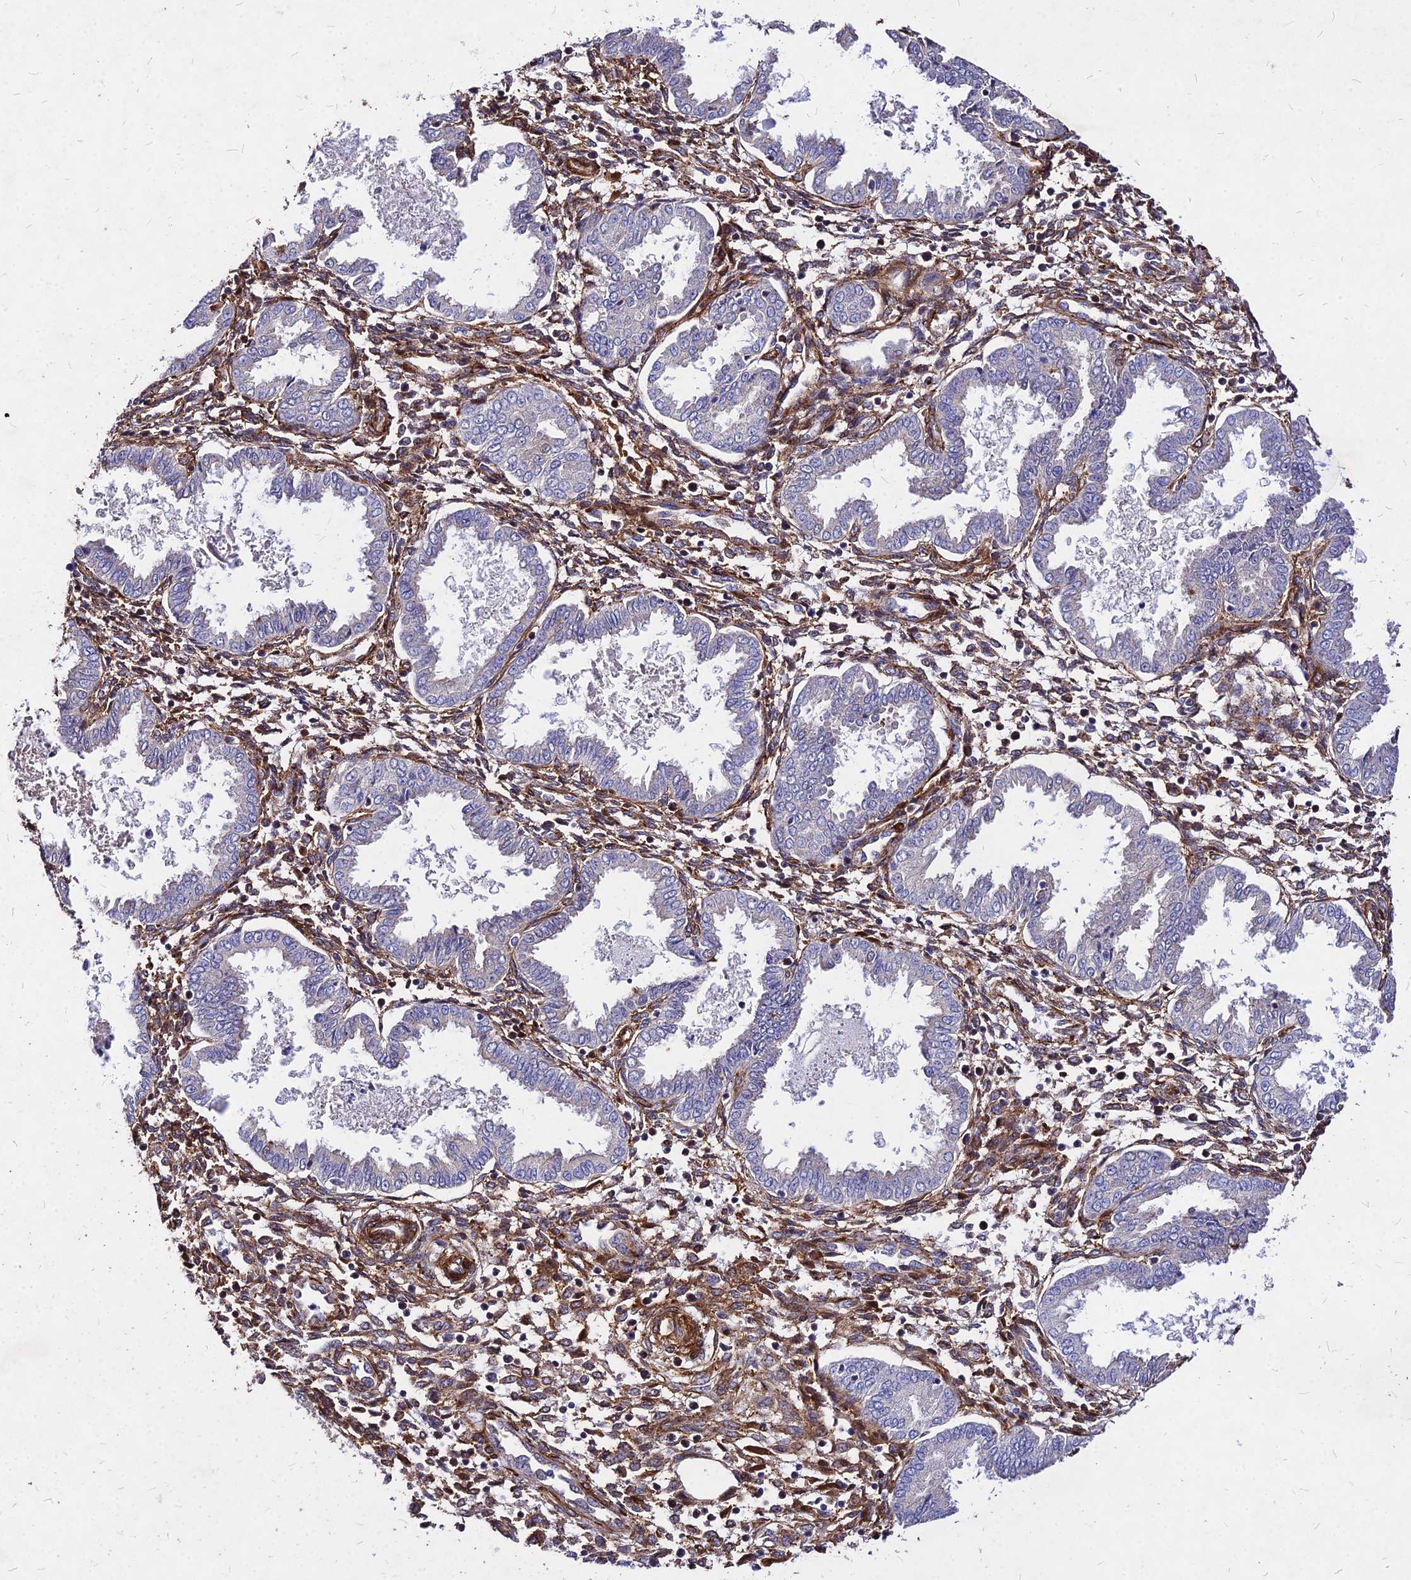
{"staining": {"intensity": "strong", "quantity": ">75%", "location": "cytoplasmic/membranous"}, "tissue": "endometrium", "cell_type": "Cells in endometrial stroma", "image_type": "normal", "snomed": [{"axis": "morphology", "description": "Normal tissue, NOS"}, {"axis": "topography", "description": "Endometrium"}], "caption": "Unremarkable endometrium was stained to show a protein in brown. There is high levels of strong cytoplasmic/membranous staining in approximately >75% of cells in endometrial stroma.", "gene": "EFCC1", "patient": {"sex": "female", "age": 33}}